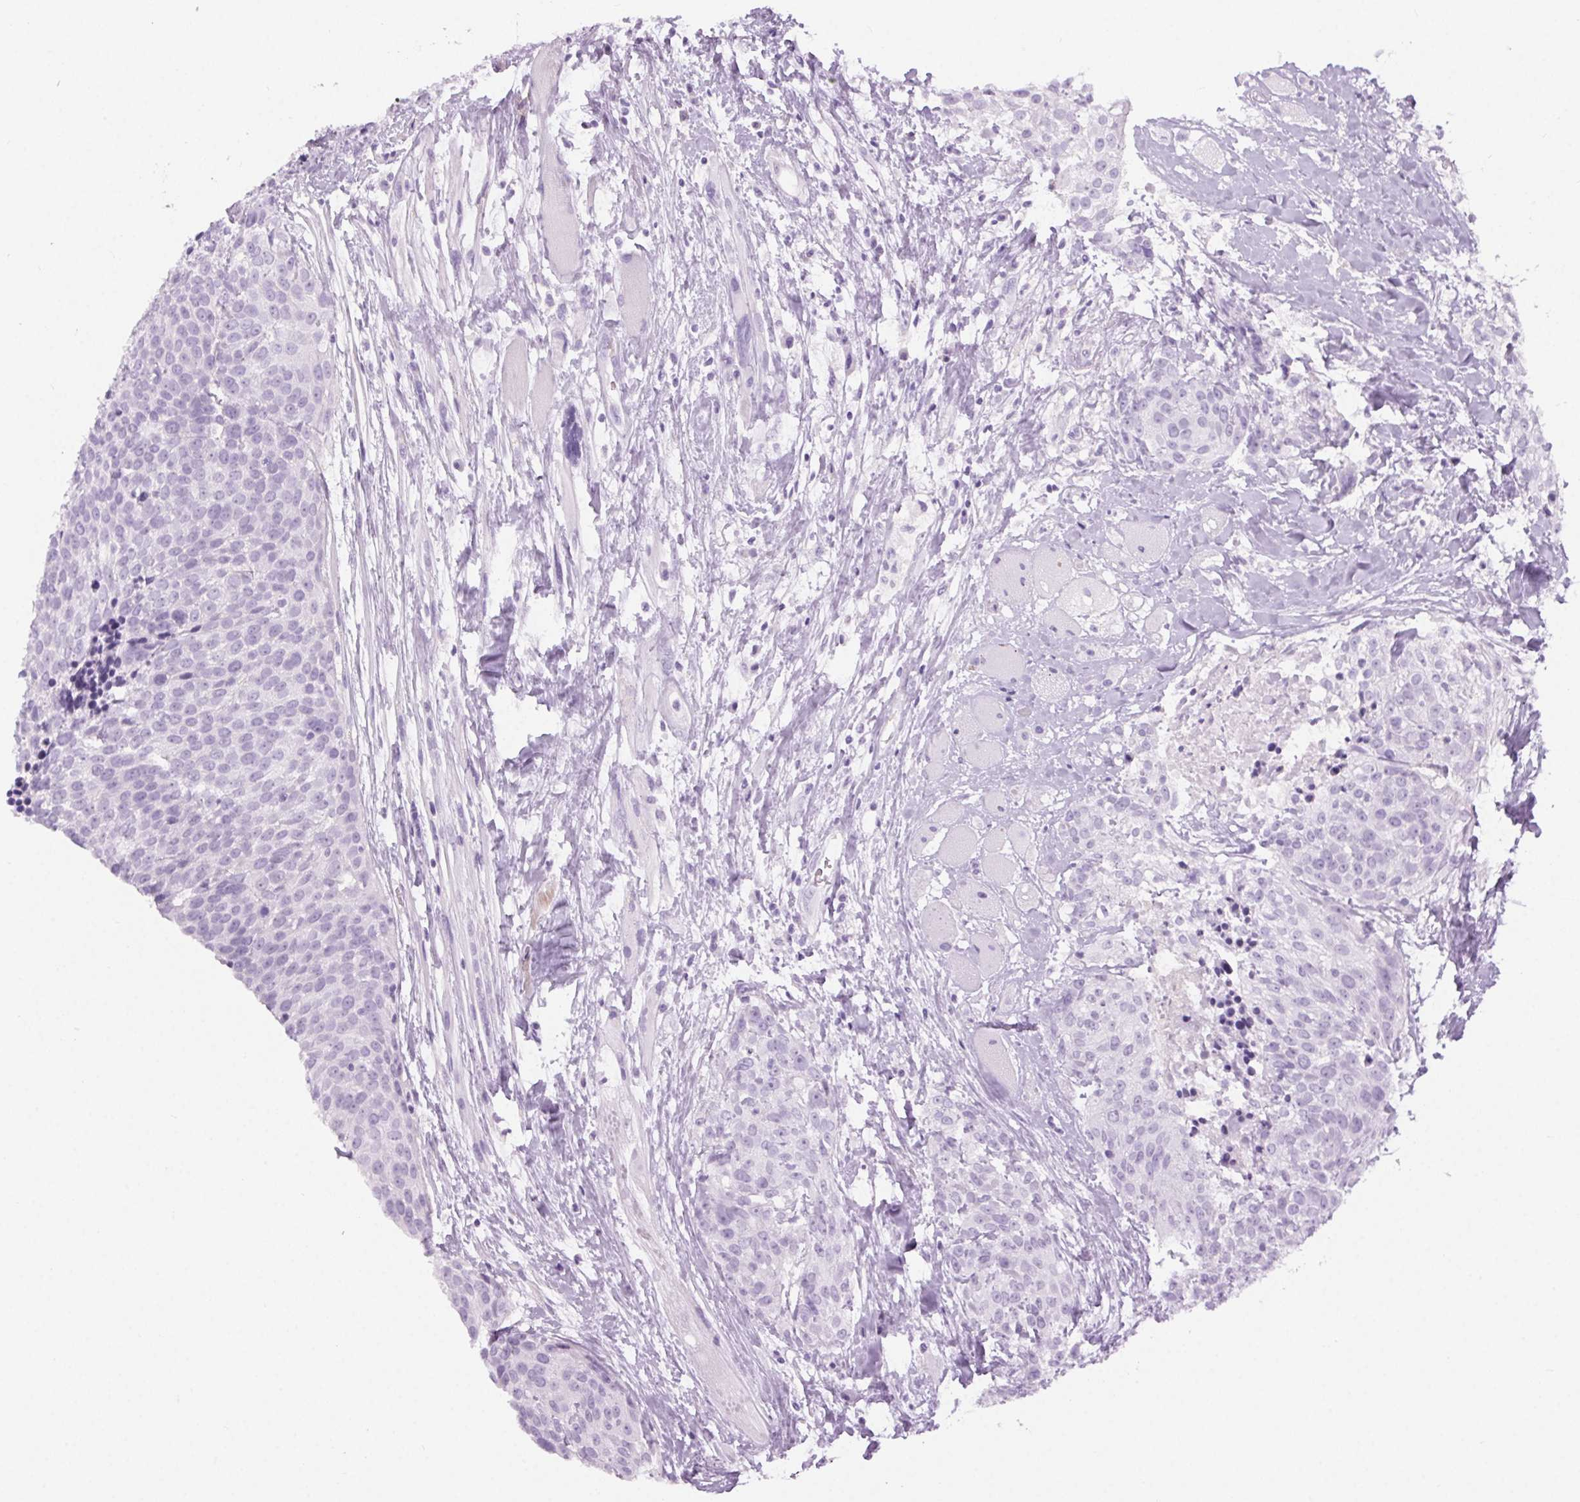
{"staining": {"intensity": "negative", "quantity": "none", "location": "none"}, "tissue": "head and neck cancer", "cell_type": "Tumor cells", "image_type": "cancer", "snomed": [{"axis": "morphology", "description": "Squamous cell carcinoma, NOS"}, {"axis": "topography", "description": "Oral tissue"}, {"axis": "topography", "description": "Head-Neck"}], "caption": "An image of head and neck cancer stained for a protein reveals no brown staining in tumor cells. (DAB IHC, high magnification).", "gene": "BEND2", "patient": {"sex": "male", "age": 64}}